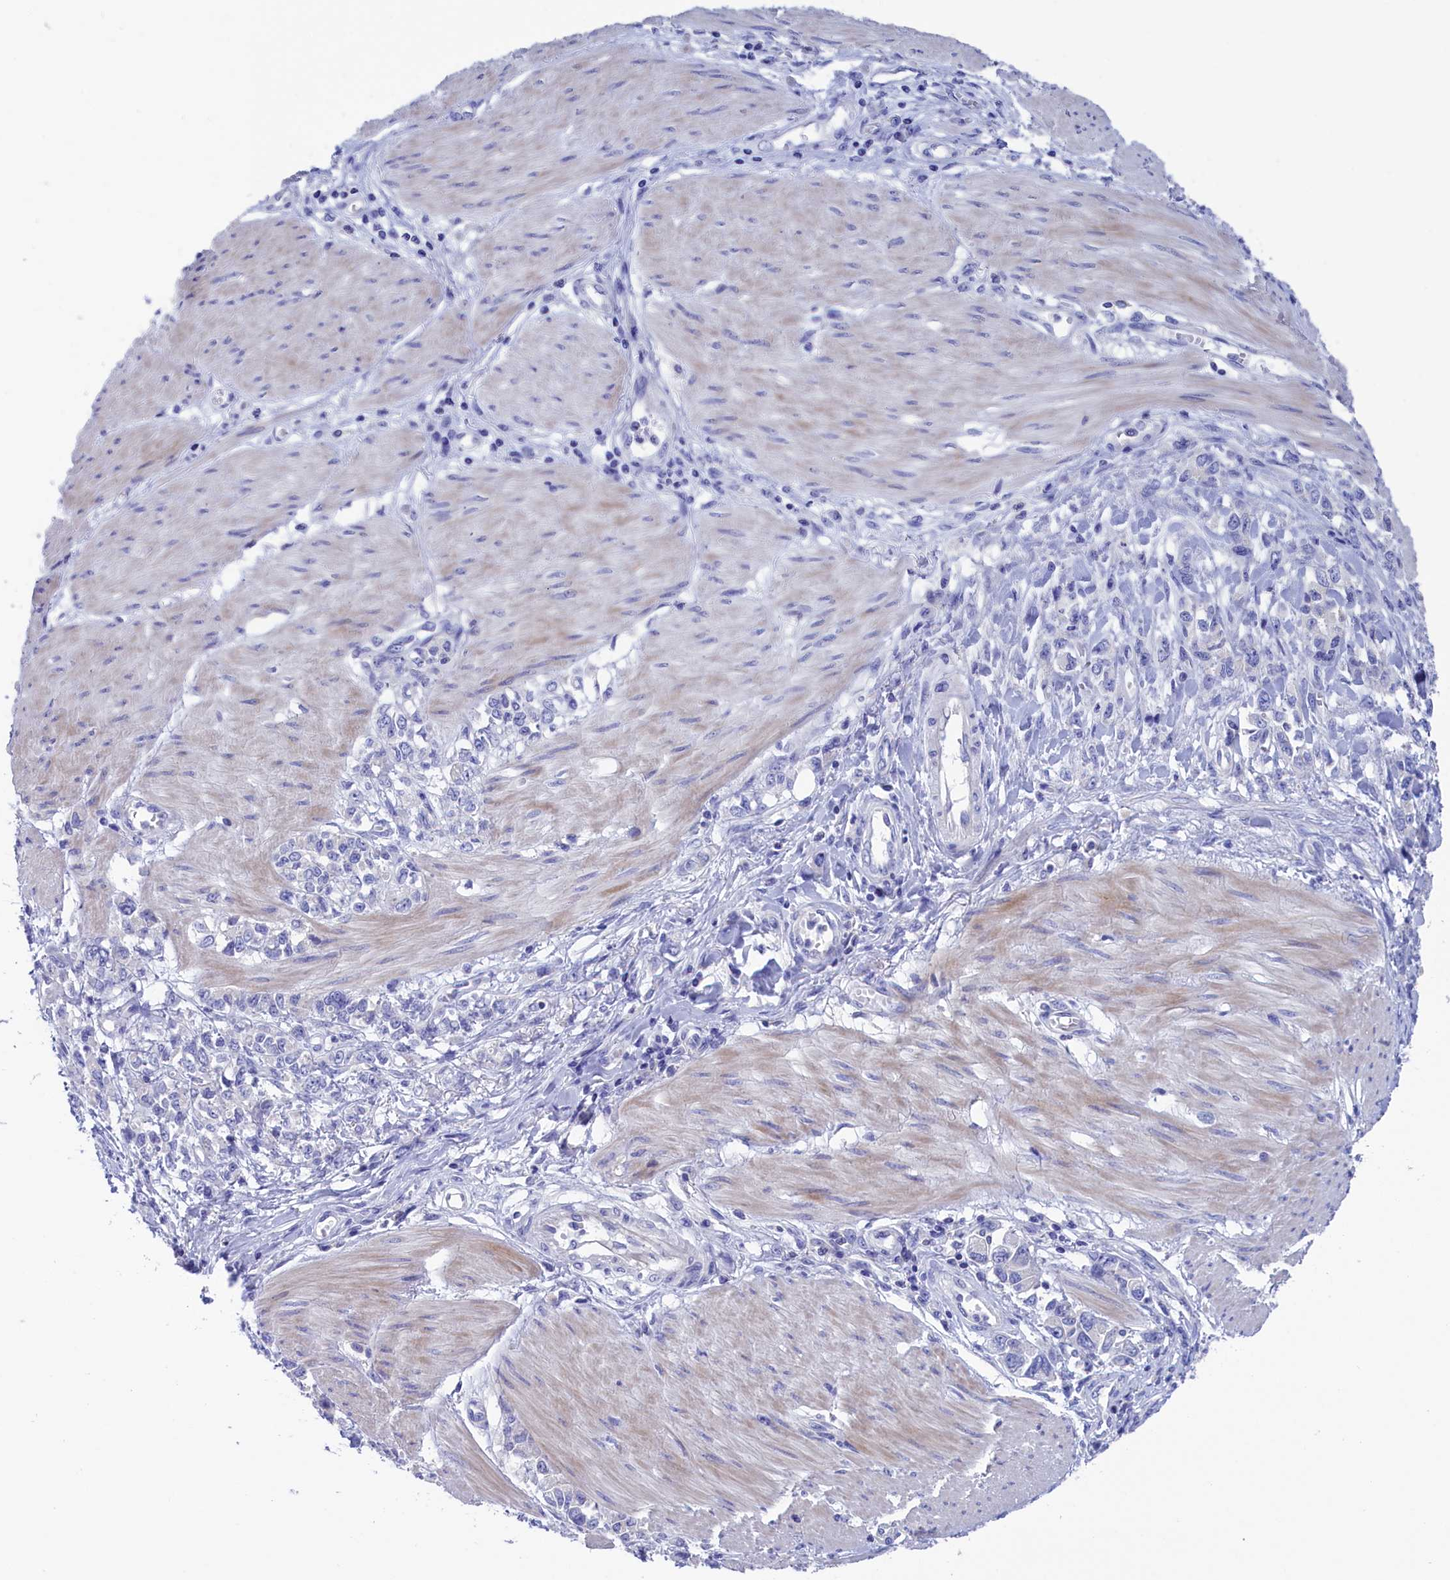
{"staining": {"intensity": "negative", "quantity": "none", "location": "none"}, "tissue": "stomach cancer", "cell_type": "Tumor cells", "image_type": "cancer", "snomed": [{"axis": "morphology", "description": "Adenocarcinoma, NOS"}, {"axis": "topography", "description": "Stomach"}], "caption": "There is no significant positivity in tumor cells of stomach cancer (adenocarcinoma). (DAB (3,3'-diaminobenzidine) immunohistochemistry with hematoxylin counter stain).", "gene": "VPS35L", "patient": {"sex": "female", "age": 76}}